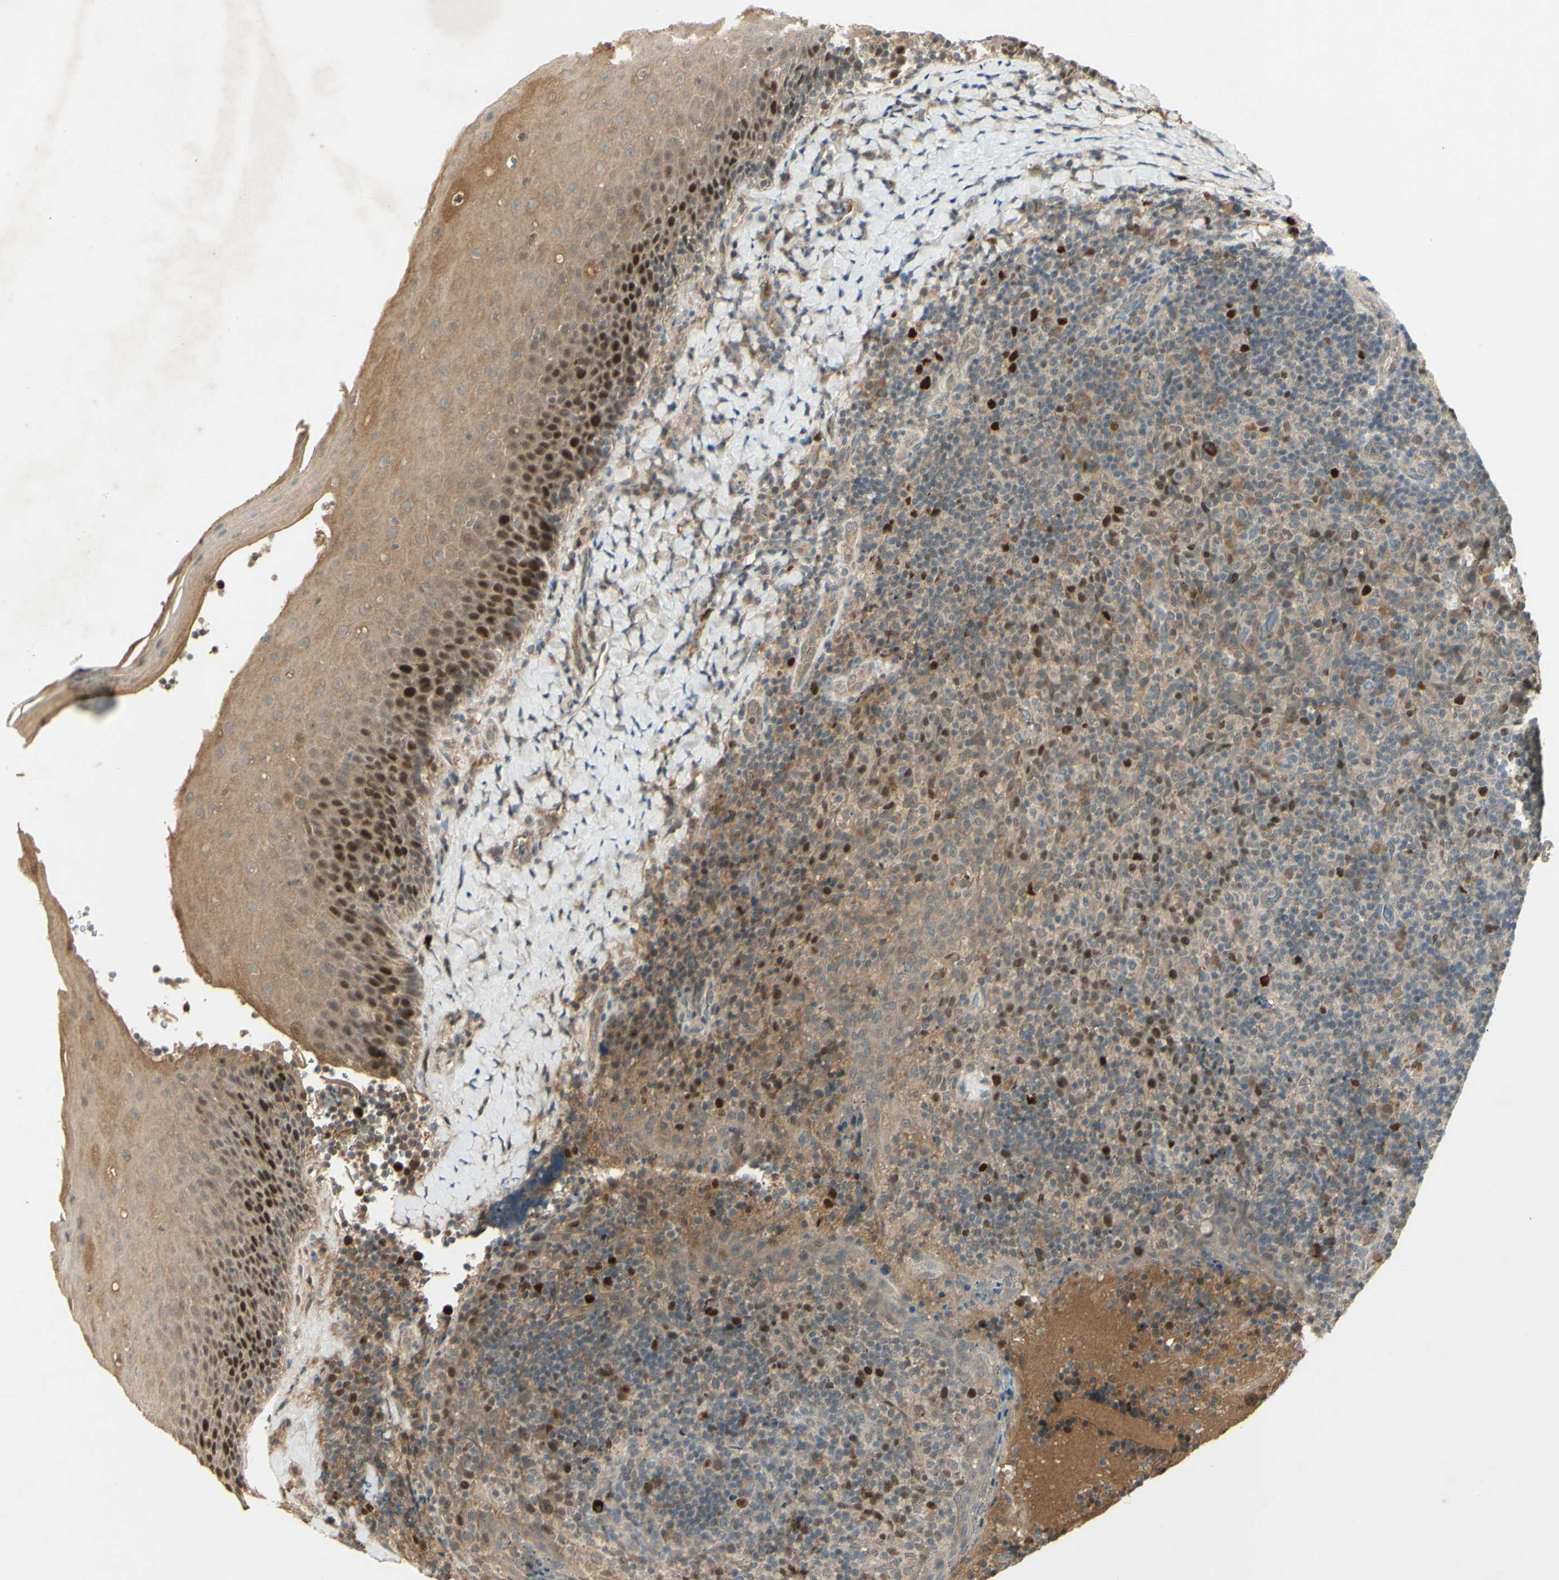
{"staining": {"intensity": "strong", "quantity": ">75%", "location": "nuclear"}, "tissue": "tonsil", "cell_type": "Germinal center cells", "image_type": "normal", "snomed": [{"axis": "morphology", "description": "Normal tissue, NOS"}, {"axis": "topography", "description": "Tonsil"}], "caption": "Immunohistochemistry of benign human tonsil reveals high levels of strong nuclear positivity in about >75% of germinal center cells.", "gene": "RAD18", "patient": {"sex": "male", "age": 17}}